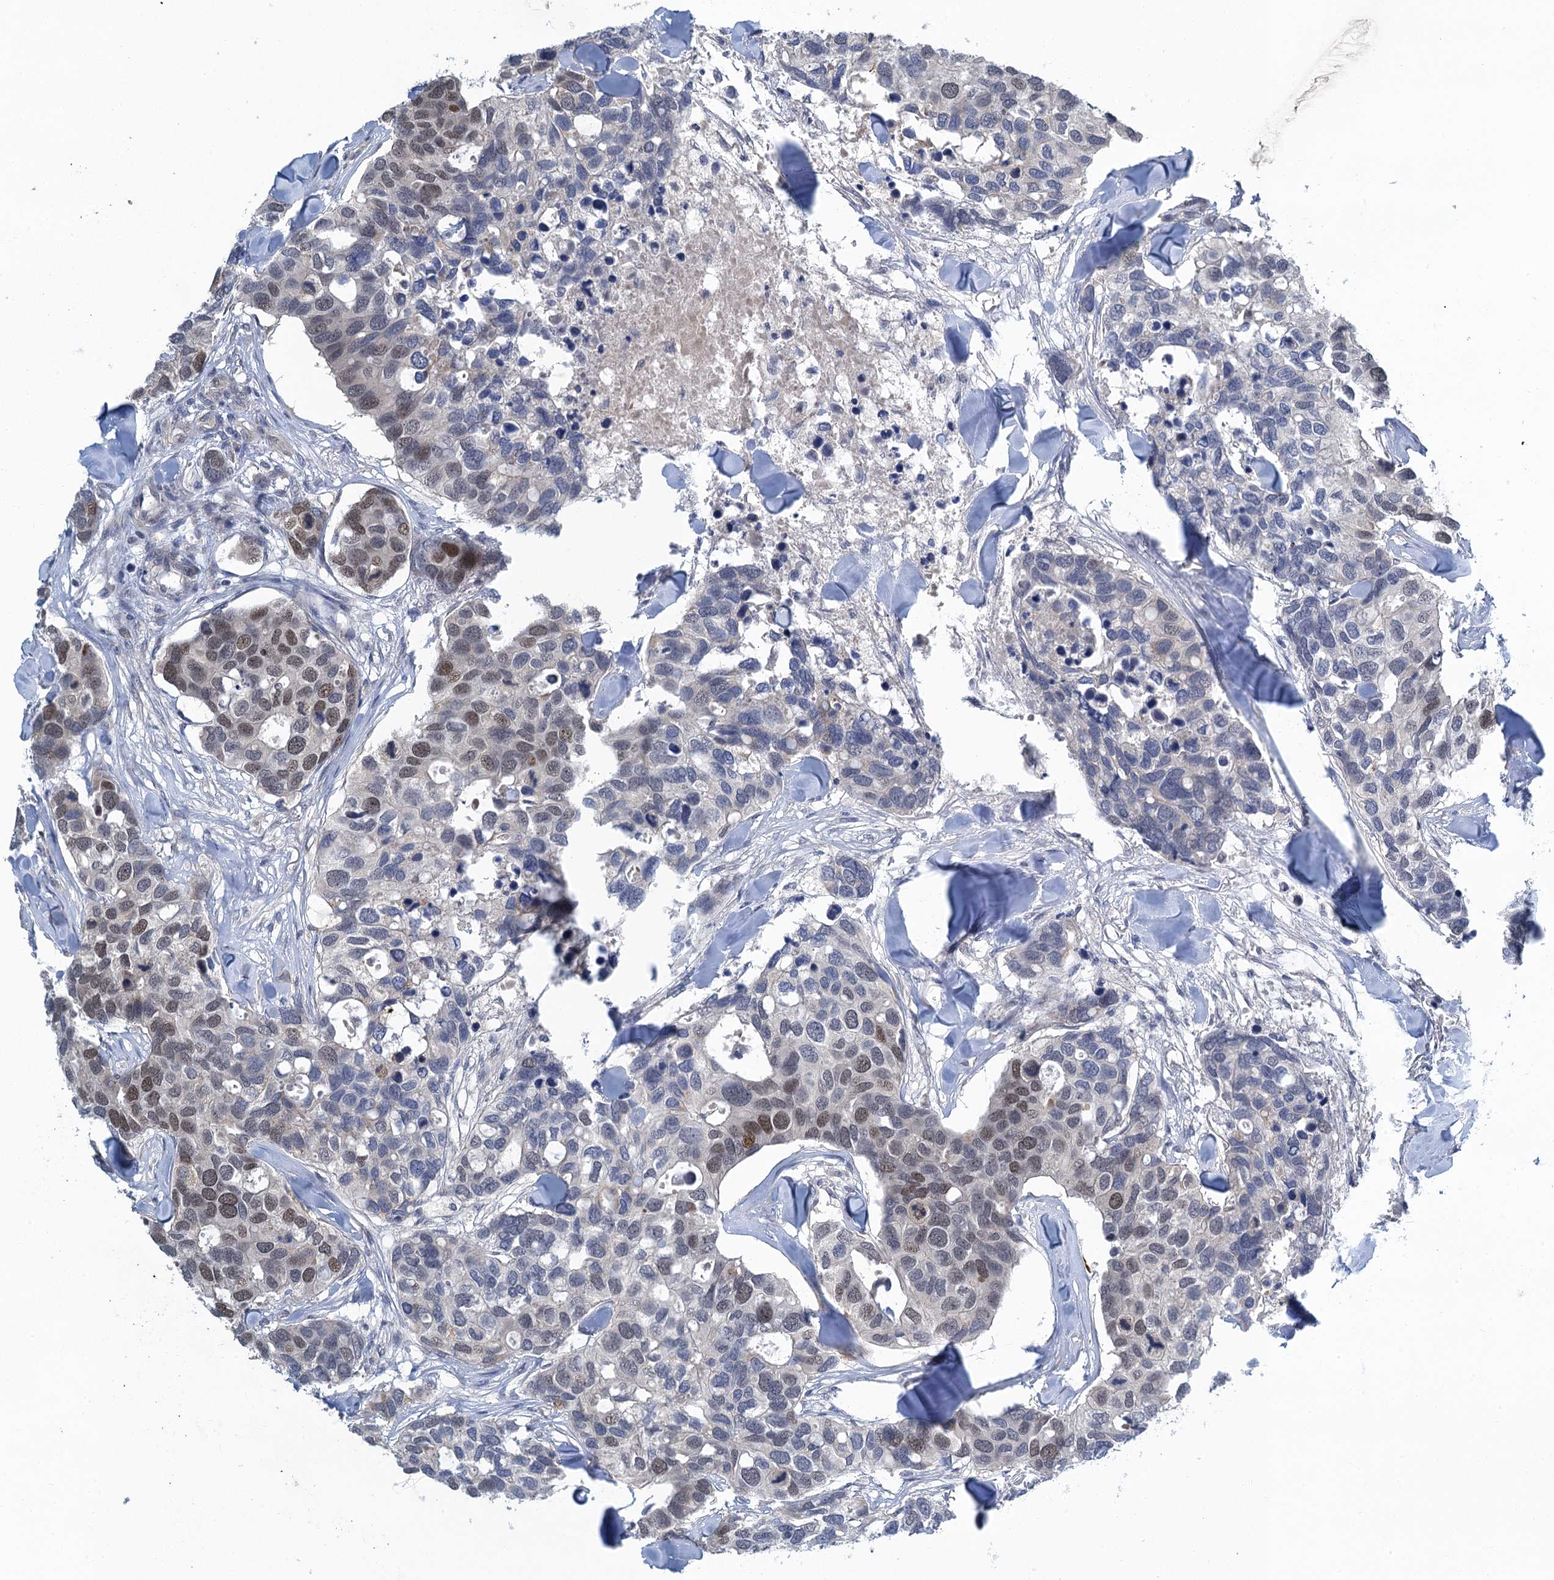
{"staining": {"intensity": "moderate", "quantity": "25%-75%", "location": "nuclear"}, "tissue": "breast cancer", "cell_type": "Tumor cells", "image_type": "cancer", "snomed": [{"axis": "morphology", "description": "Duct carcinoma"}, {"axis": "topography", "description": "Breast"}], "caption": "Protein expression analysis of human breast intraductal carcinoma reveals moderate nuclear expression in about 25%-75% of tumor cells.", "gene": "MRFAP1", "patient": {"sex": "female", "age": 83}}